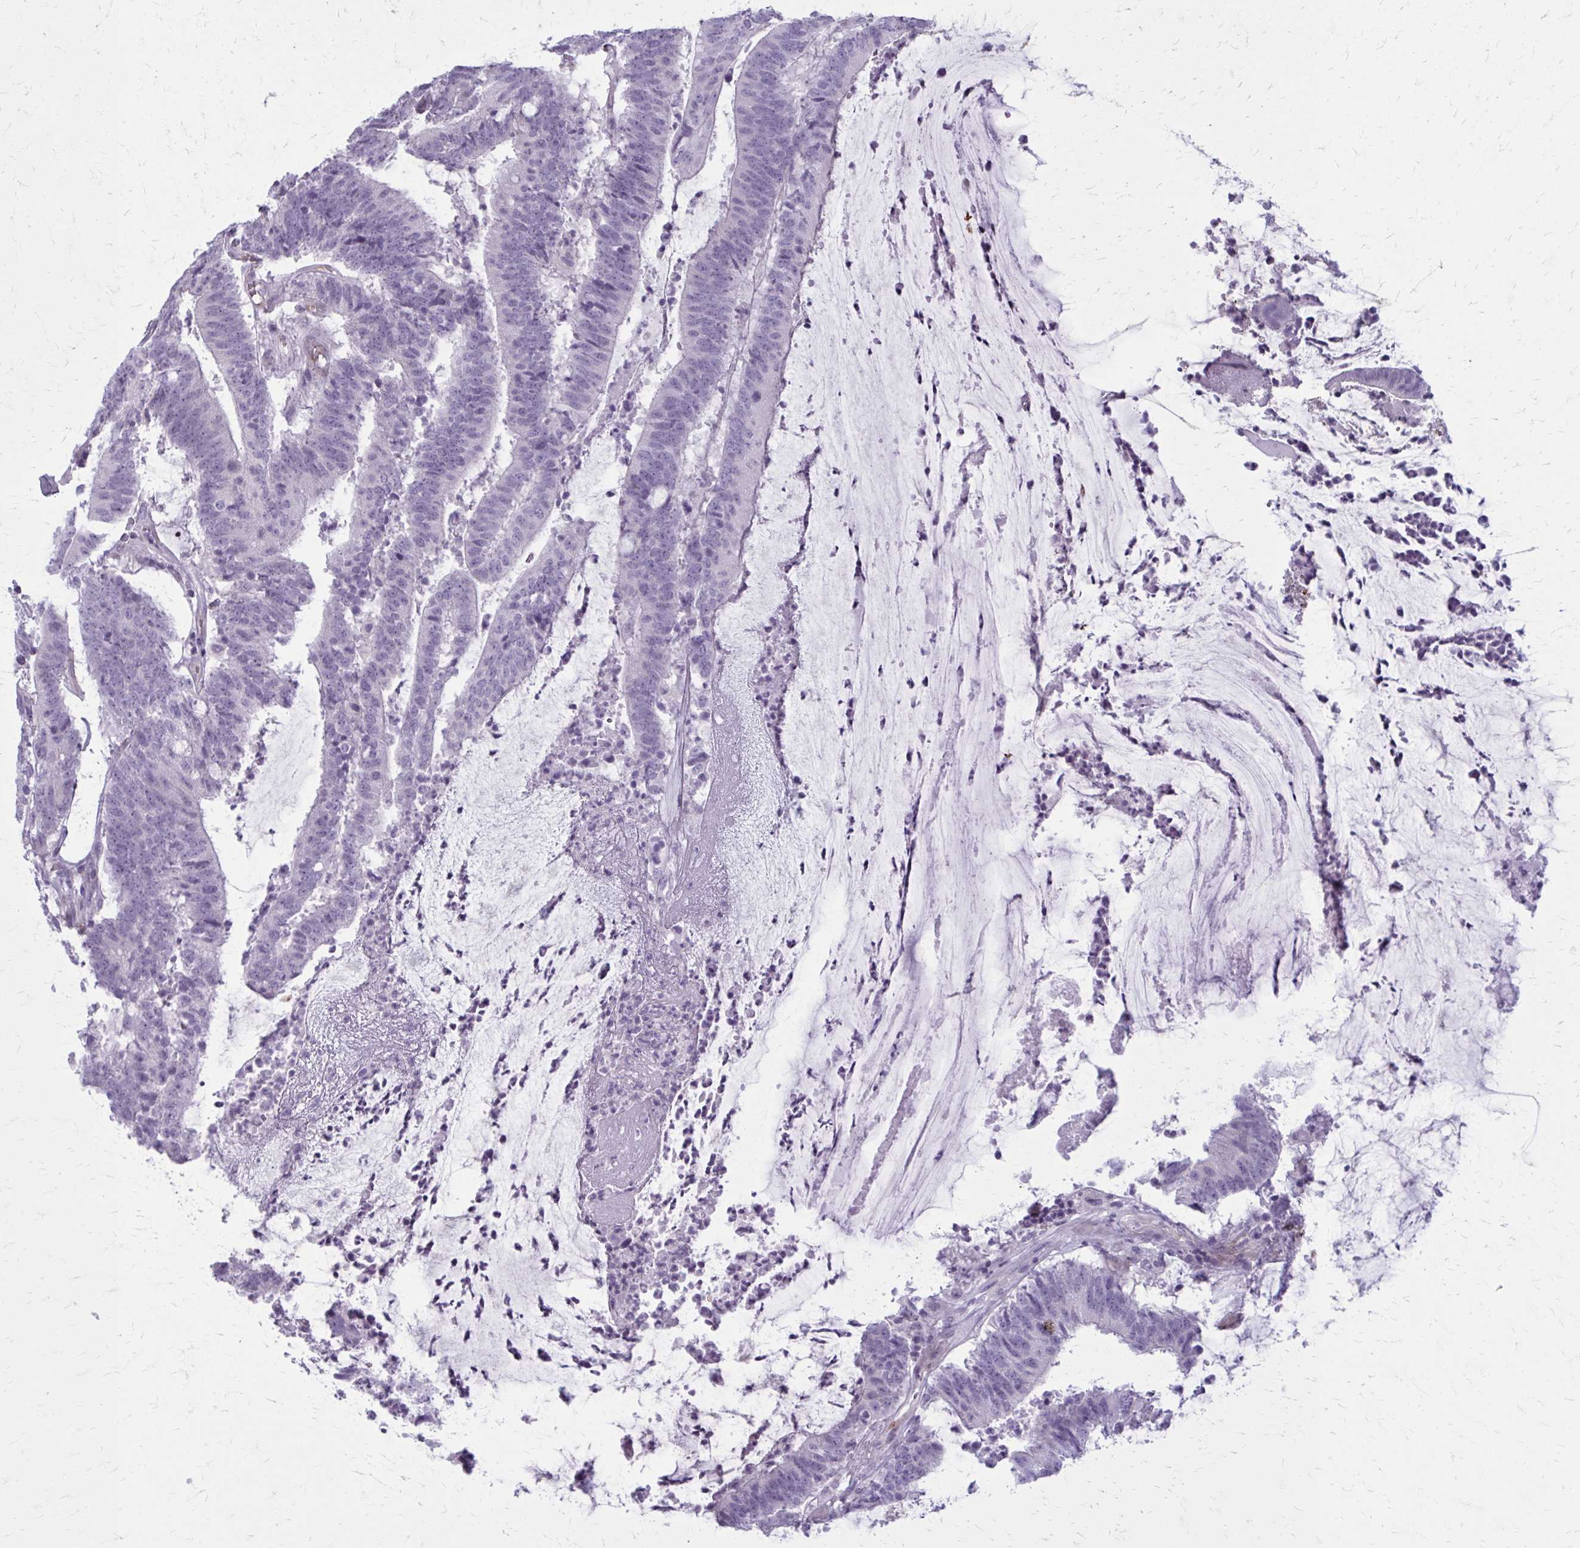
{"staining": {"intensity": "negative", "quantity": "none", "location": "none"}, "tissue": "colorectal cancer", "cell_type": "Tumor cells", "image_type": "cancer", "snomed": [{"axis": "morphology", "description": "Adenocarcinoma, NOS"}, {"axis": "topography", "description": "Colon"}], "caption": "Tumor cells show no significant protein expression in colorectal adenocarcinoma.", "gene": "CASQ2", "patient": {"sex": "female", "age": 43}}